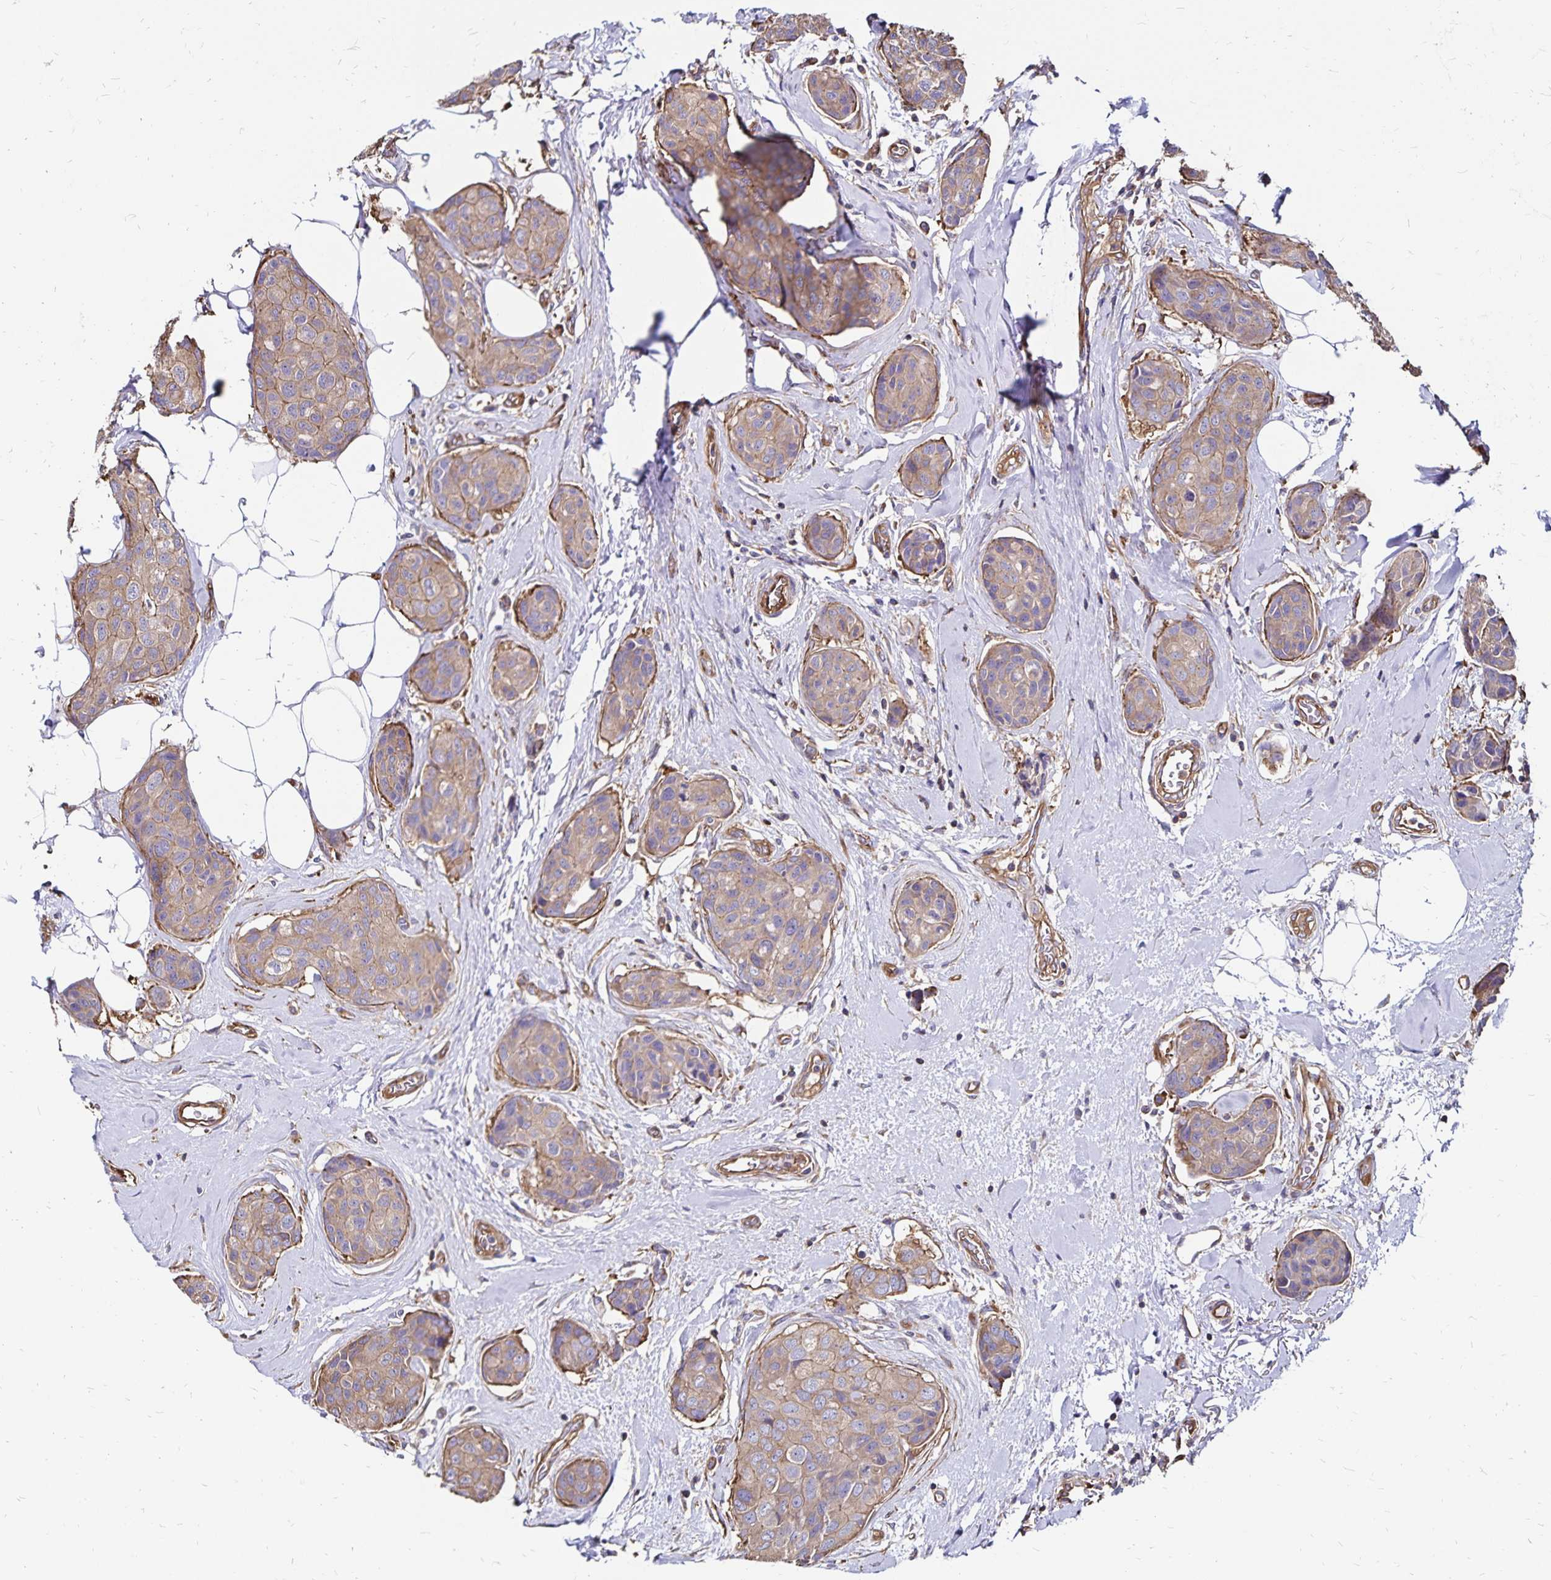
{"staining": {"intensity": "weak", "quantity": "25%-75%", "location": "cytoplasmic/membranous"}, "tissue": "breast cancer", "cell_type": "Tumor cells", "image_type": "cancer", "snomed": [{"axis": "morphology", "description": "Duct carcinoma"}, {"axis": "topography", "description": "Breast"}], "caption": "High-power microscopy captured an immunohistochemistry (IHC) photomicrograph of breast cancer (invasive ductal carcinoma), revealing weak cytoplasmic/membranous staining in about 25%-75% of tumor cells.", "gene": "RPRML", "patient": {"sex": "female", "age": 80}}